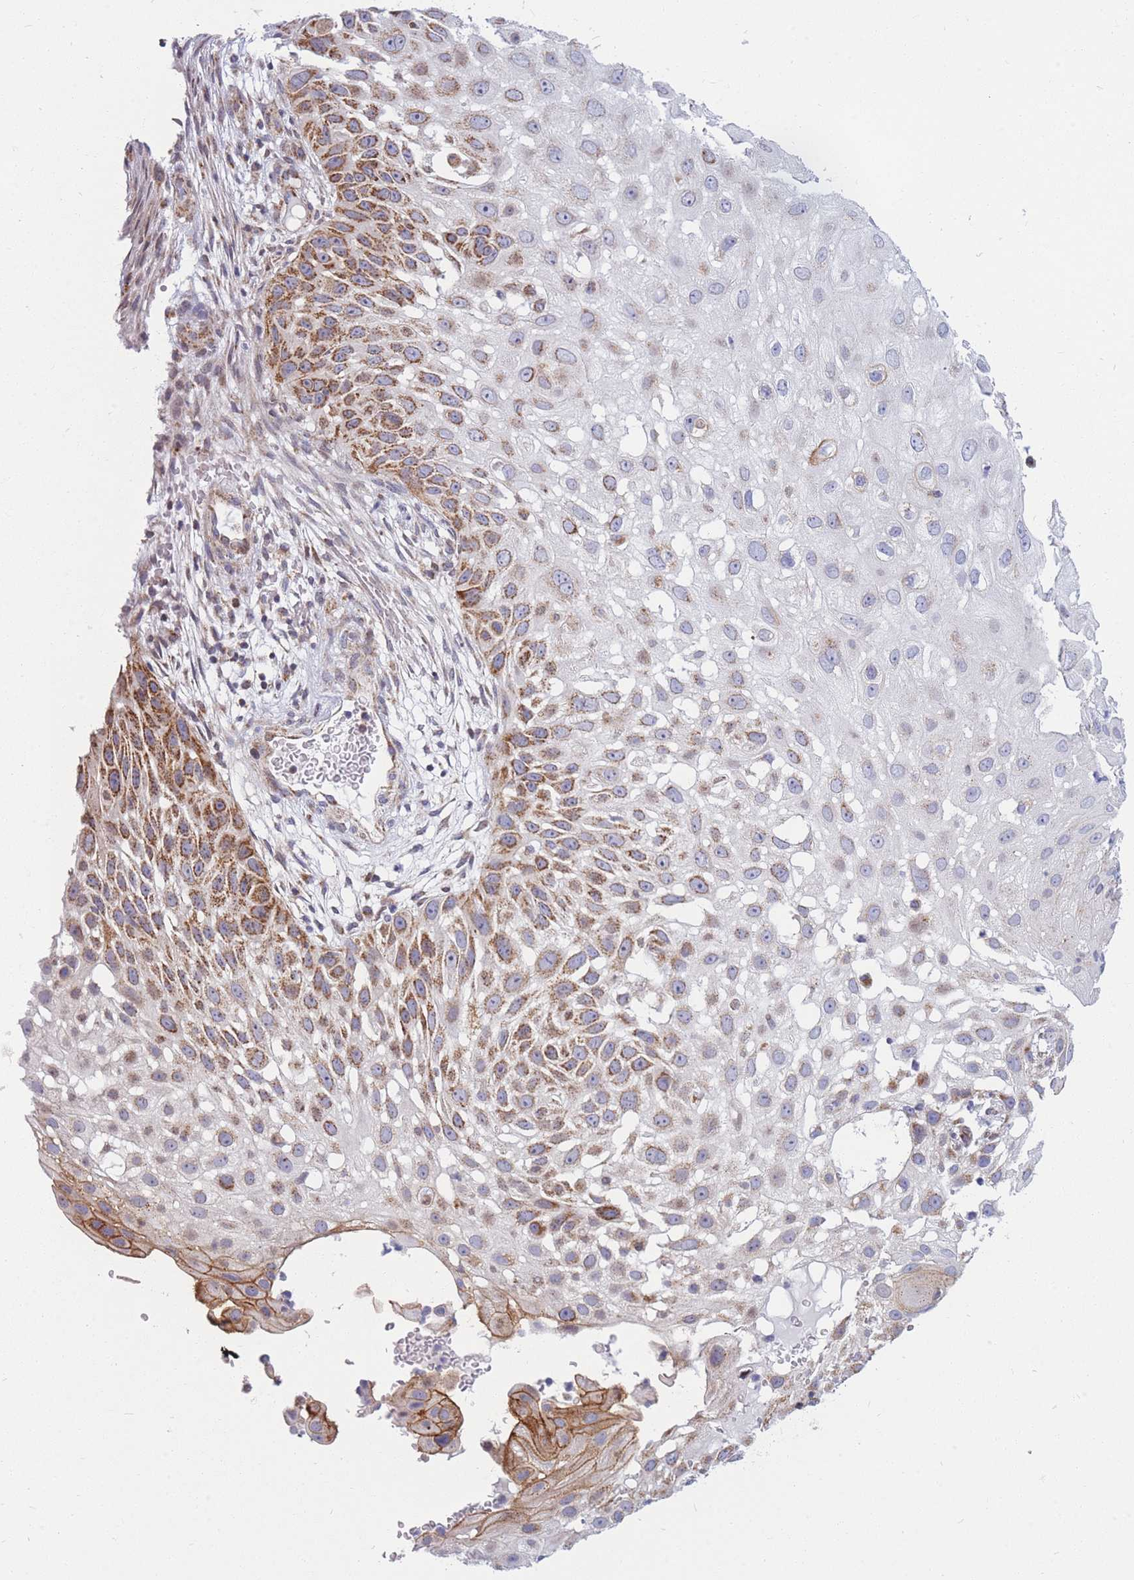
{"staining": {"intensity": "strong", "quantity": "25%-75%", "location": "cytoplasmic/membranous"}, "tissue": "skin cancer", "cell_type": "Tumor cells", "image_type": "cancer", "snomed": [{"axis": "morphology", "description": "Squamous cell carcinoma, NOS"}, {"axis": "topography", "description": "Skin"}], "caption": "Strong cytoplasmic/membranous protein staining is present in approximately 25%-75% of tumor cells in skin cancer (squamous cell carcinoma).", "gene": "MOB4", "patient": {"sex": "female", "age": 44}}